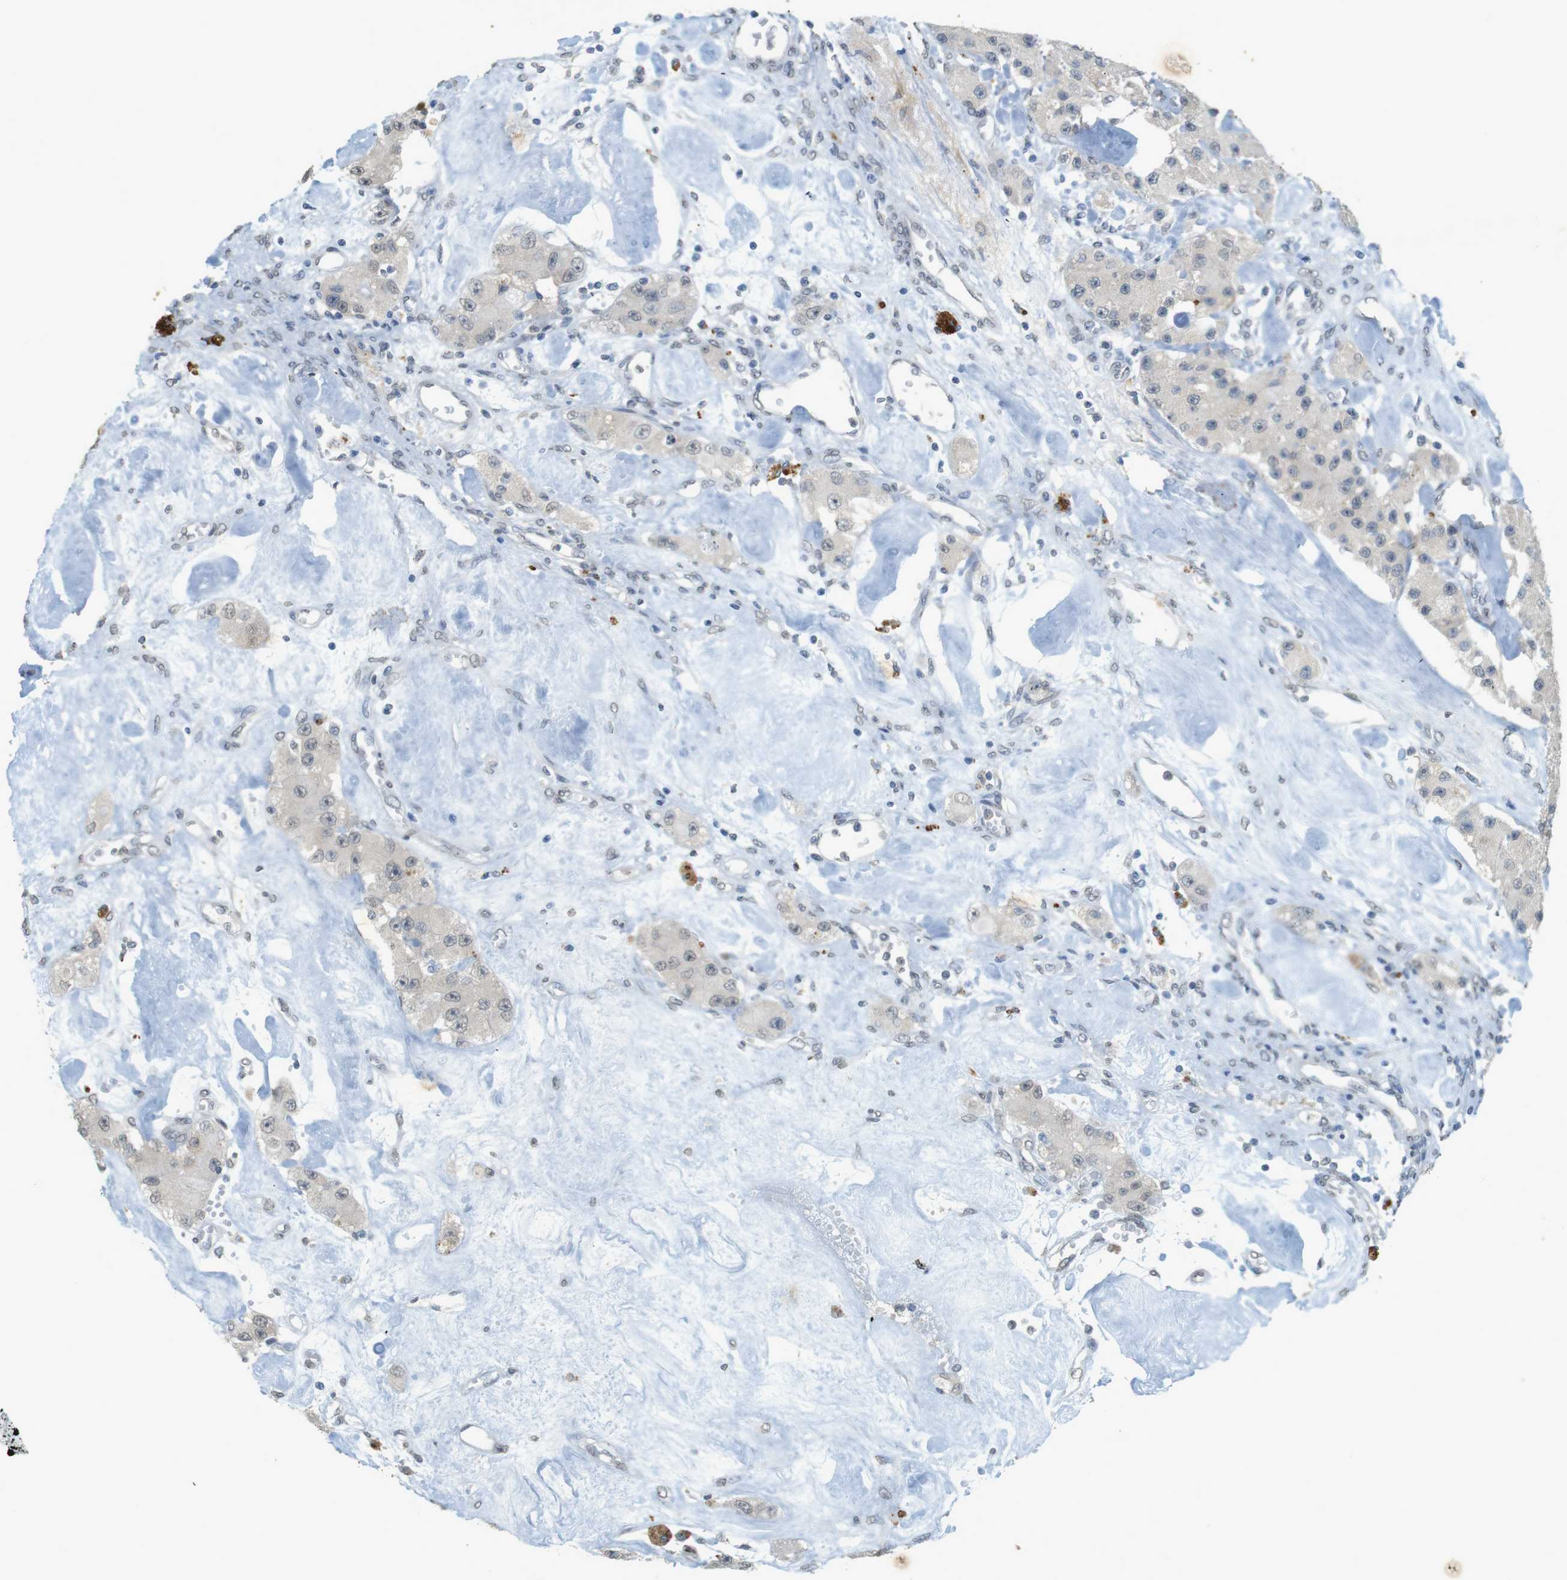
{"staining": {"intensity": "negative", "quantity": "none", "location": "none"}, "tissue": "carcinoid", "cell_type": "Tumor cells", "image_type": "cancer", "snomed": [{"axis": "morphology", "description": "Carcinoid, malignant, NOS"}, {"axis": "topography", "description": "Pancreas"}], "caption": "Protein analysis of carcinoid exhibits no significant expression in tumor cells. (DAB immunohistochemistry visualized using brightfield microscopy, high magnification).", "gene": "FZD10", "patient": {"sex": "male", "age": 41}}